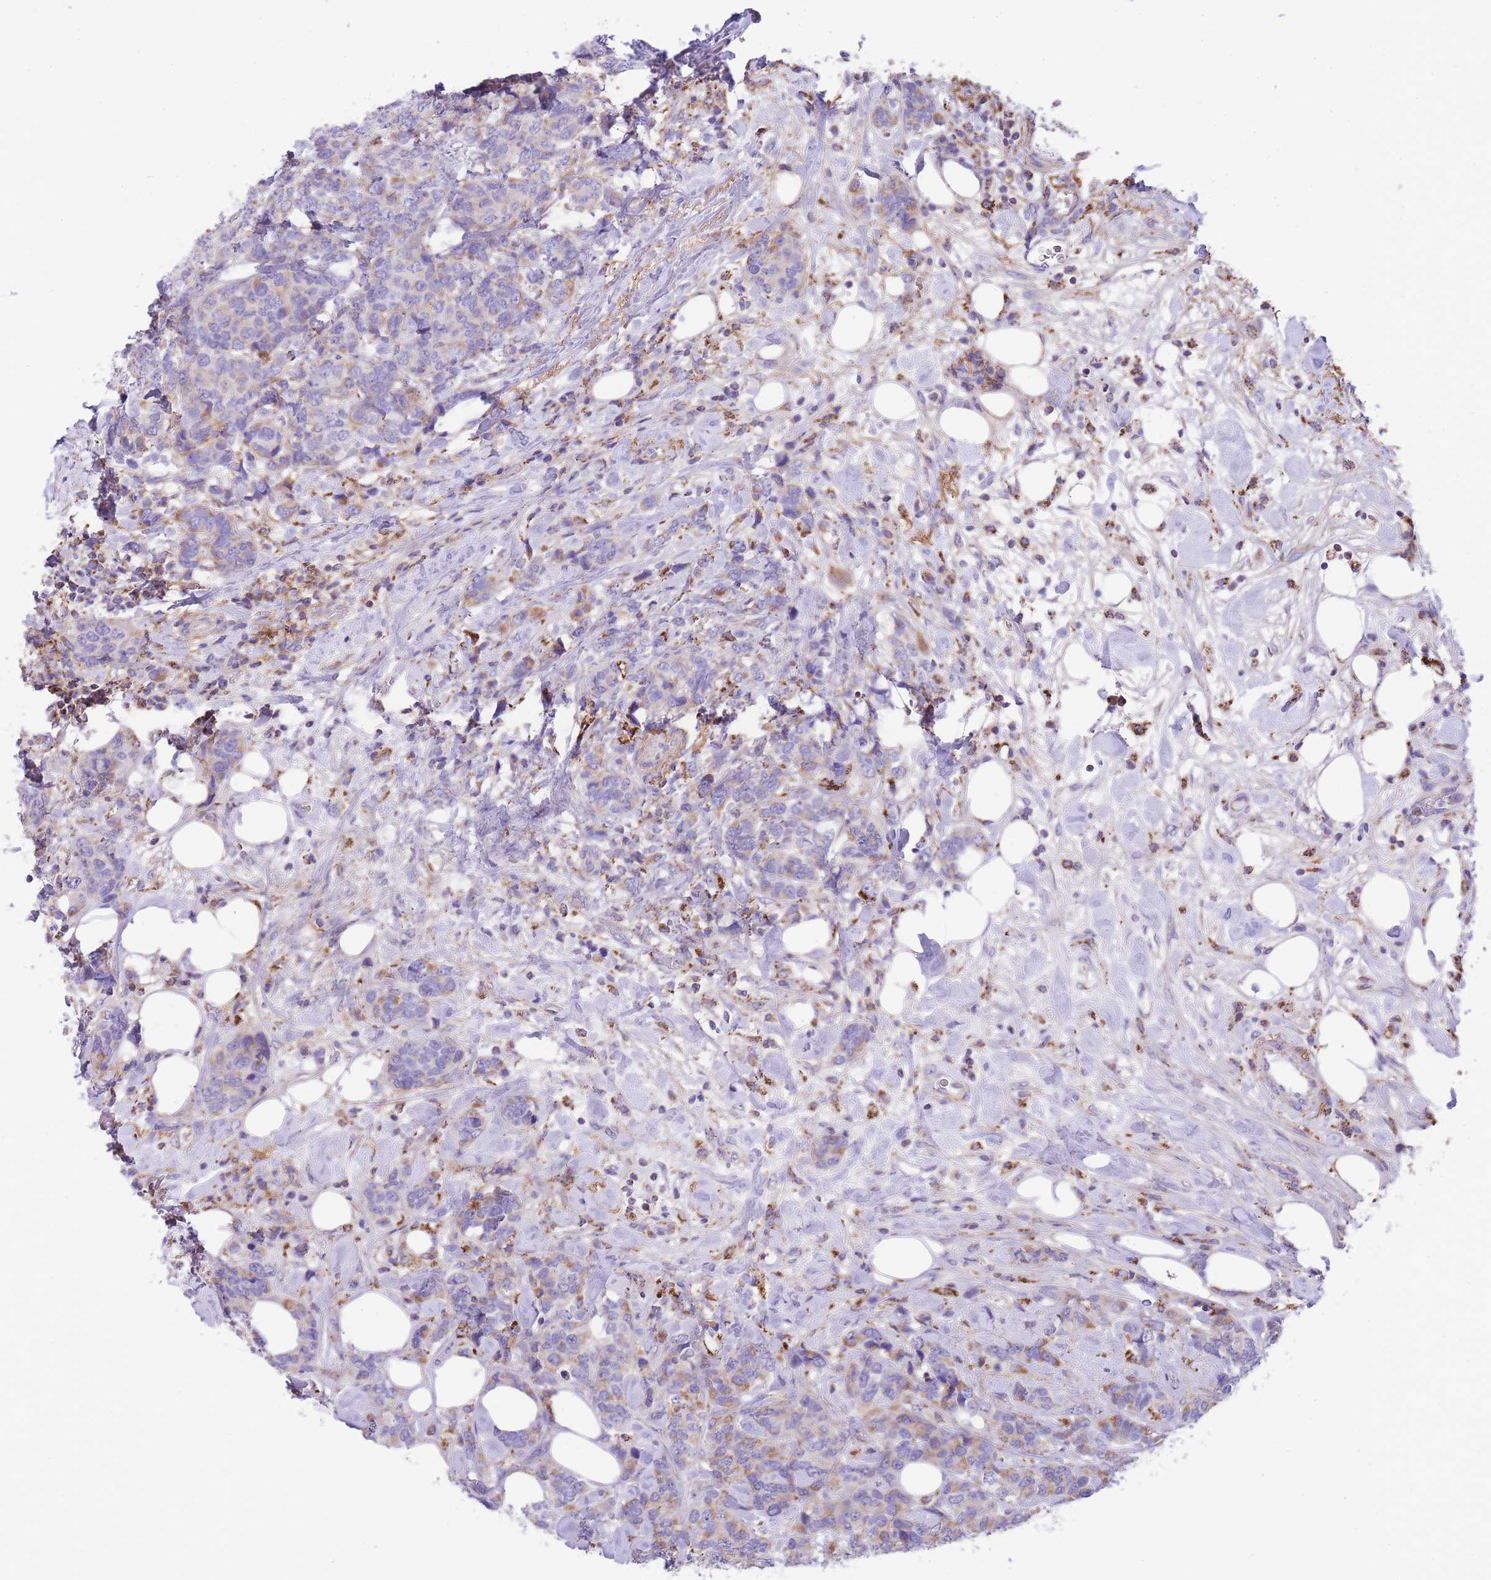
{"staining": {"intensity": "moderate", "quantity": "25%-75%", "location": "cytoplasmic/membranous"}, "tissue": "breast cancer", "cell_type": "Tumor cells", "image_type": "cancer", "snomed": [{"axis": "morphology", "description": "Lobular carcinoma"}, {"axis": "topography", "description": "Breast"}], "caption": "There is medium levels of moderate cytoplasmic/membranous expression in tumor cells of lobular carcinoma (breast), as demonstrated by immunohistochemical staining (brown color).", "gene": "ST3GAL3", "patient": {"sex": "female", "age": 59}}